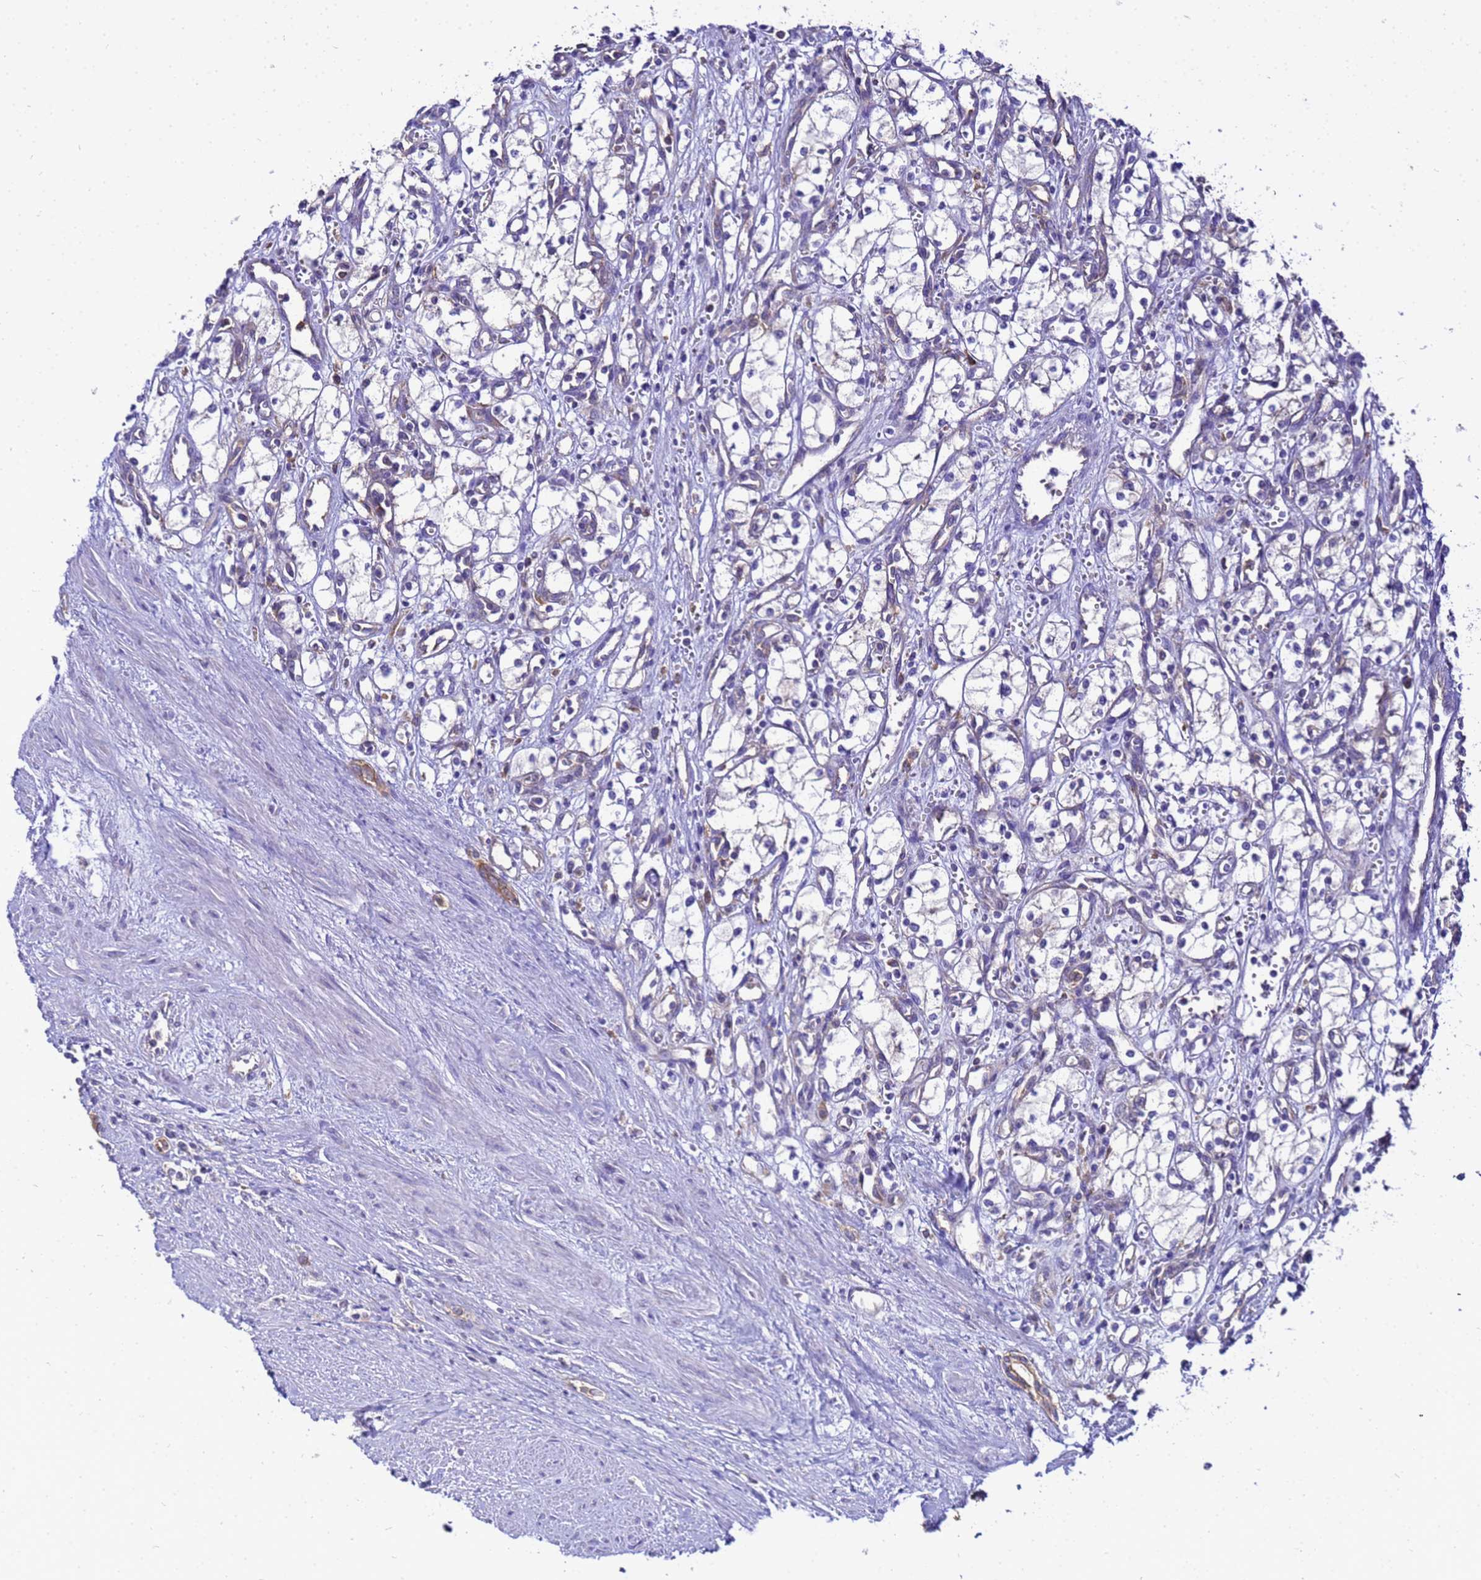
{"staining": {"intensity": "negative", "quantity": "none", "location": "none"}, "tissue": "renal cancer", "cell_type": "Tumor cells", "image_type": "cancer", "snomed": [{"axis": "morphology", "description": "Adenocarcinoma, NOS"}, {"axis": "topography", "description": "Kidney"}], "caption": "Protein analysis of renal cancer reveals no significant expression in tumor cells.", "gene": "NARS1", "patient": {"sex": "male", "age": 59}}